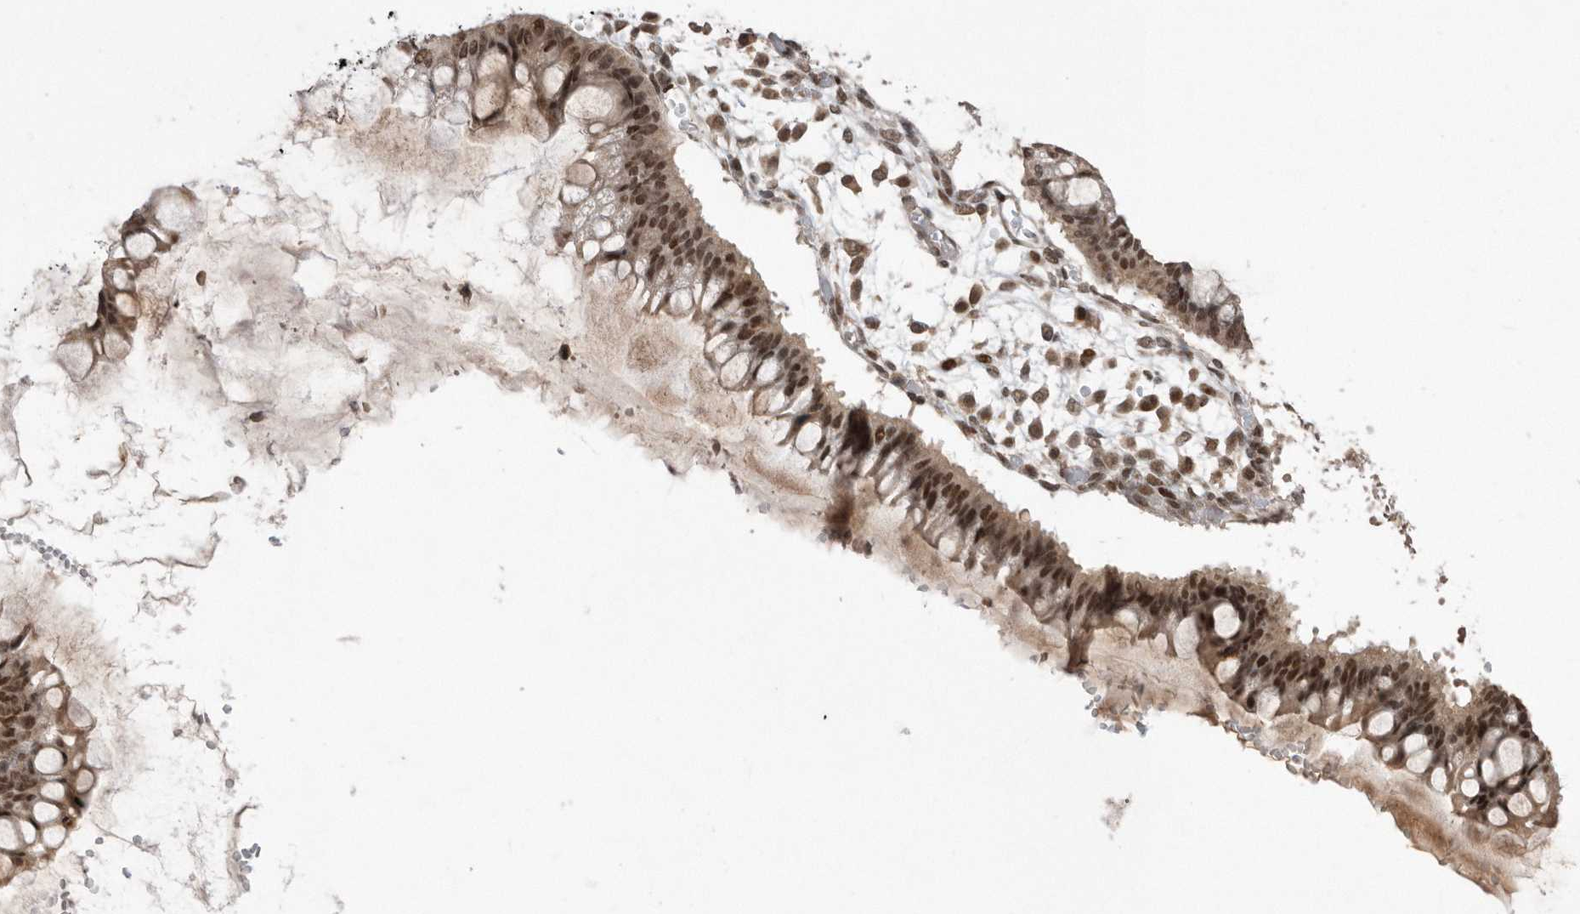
{"staining": {"intensity": "strong", "quantity": ">75%", "location": "cytoplasmic/membranous,nuclear"}, "tissue": "ovarian cancer", "cell_type": "Tumor cells", "image_type": "cancer", "snomed": [{"axis": "morphology", "description": "Cystadenocarcinoma, mucinous, NOS"}, {"axis": "topography", "description": "Ovary"}], "caption": "Protein staining of ovarian cancer (mucinous cystadenocarcinoma) tissue shows strong cytoplasmic/membranous and nuclear expression in approximately >75% of tumor cells.", "gene": "TDRD3", "patient": {"sex": "female", "age": 73}}